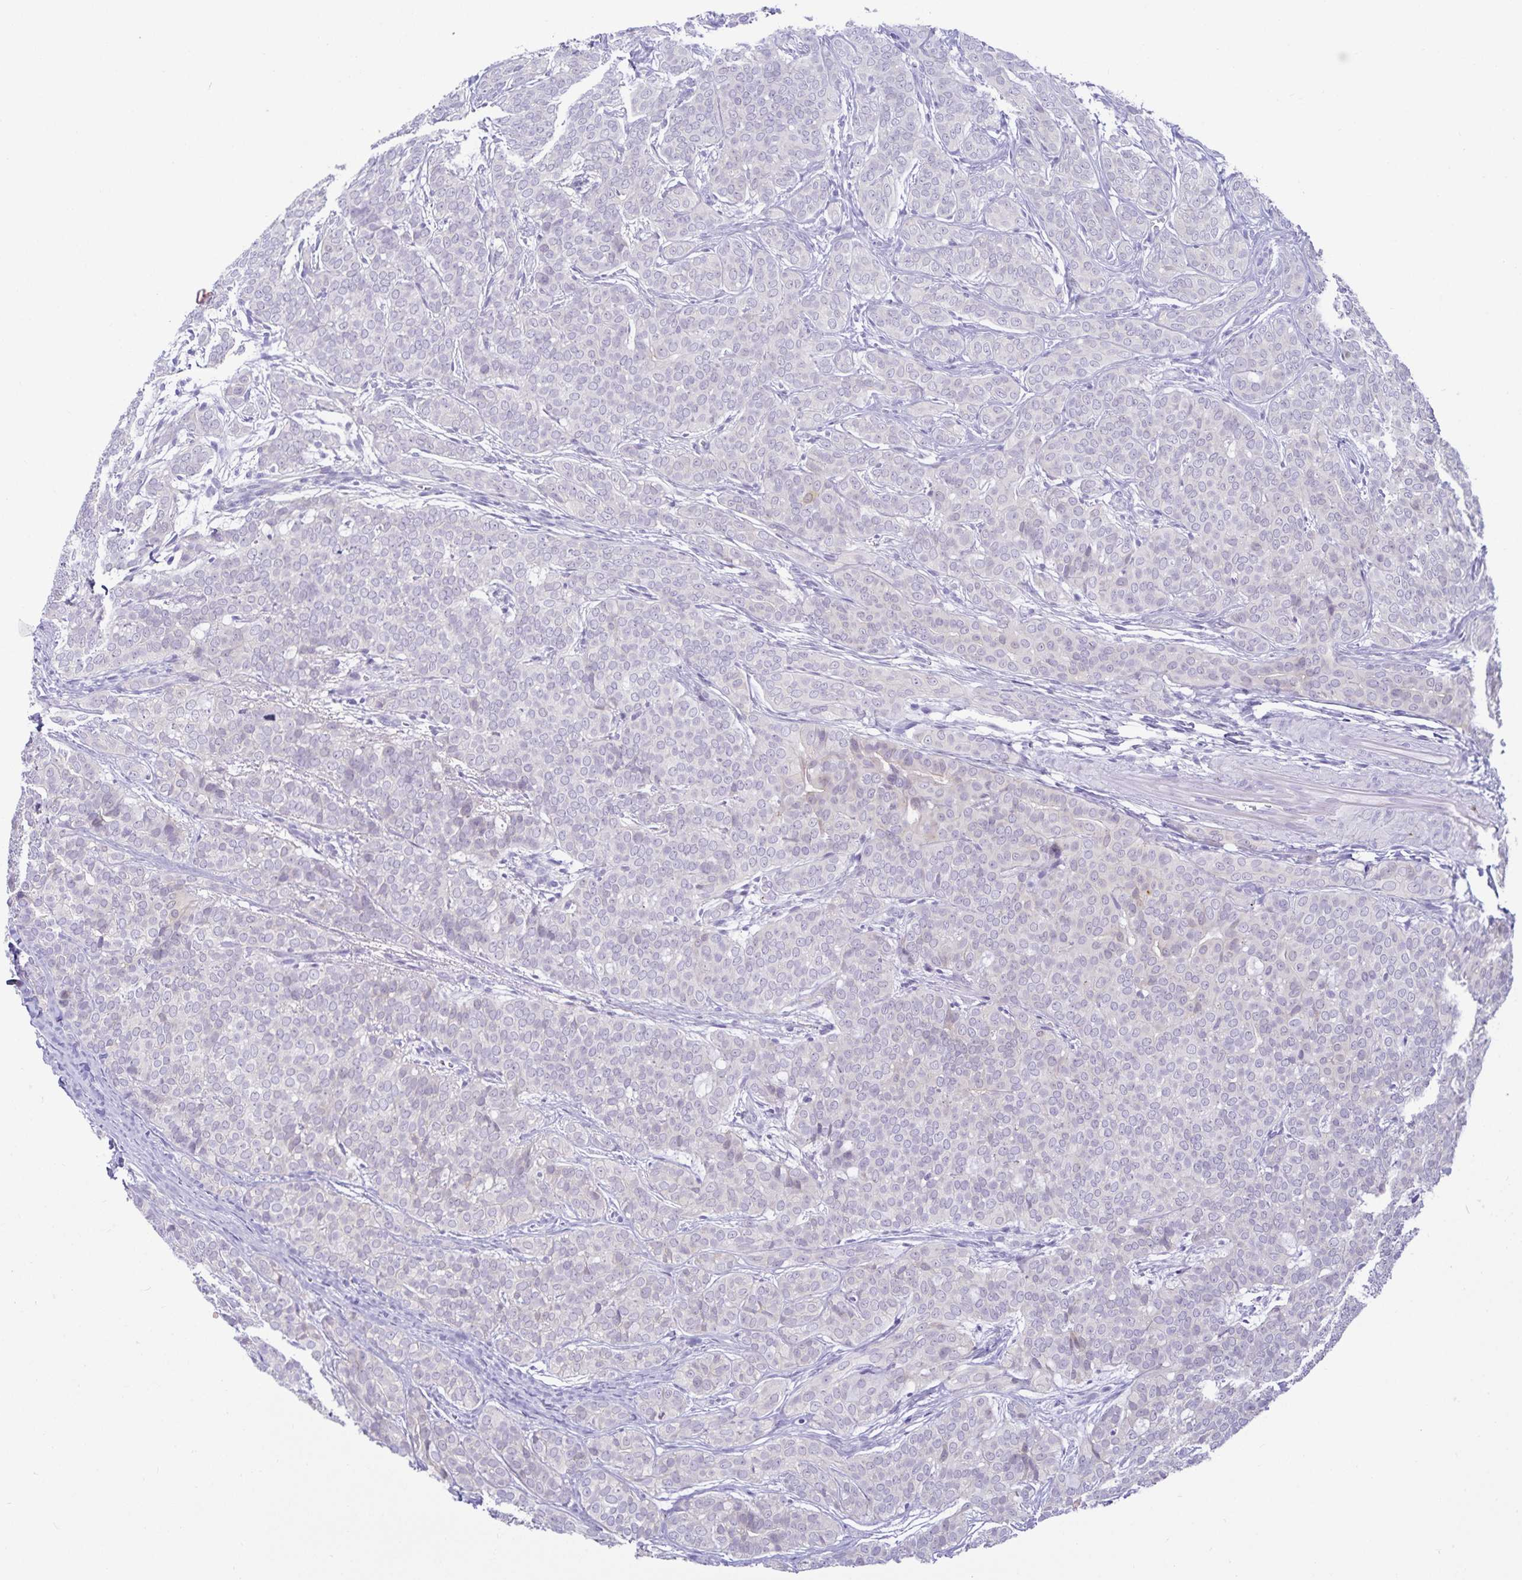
{"staining": {"intensity": "negative", "quantity": "none", "location": "none"}, "tissue": "head and neck cancer", "cell_type": "Tumor cells", "image_type": "cancer", "snomed": [{"axis": "morphology", "description": "Normal tissue, NOS"}, {"axis": "morphology", "description": "Adenocarcinoma, NOS"}, {"axis": "topography", "description": "Oral tissue"}, {"axis": "topography", "description": "Head-Neck"}], "caption": "Immunohistochemical staining of human adenocarcinoma (head and neck) demonstrates no significant staining in tumor cells.", "gene": "MON2", "patient": {"sex": "female", "age": 57}}